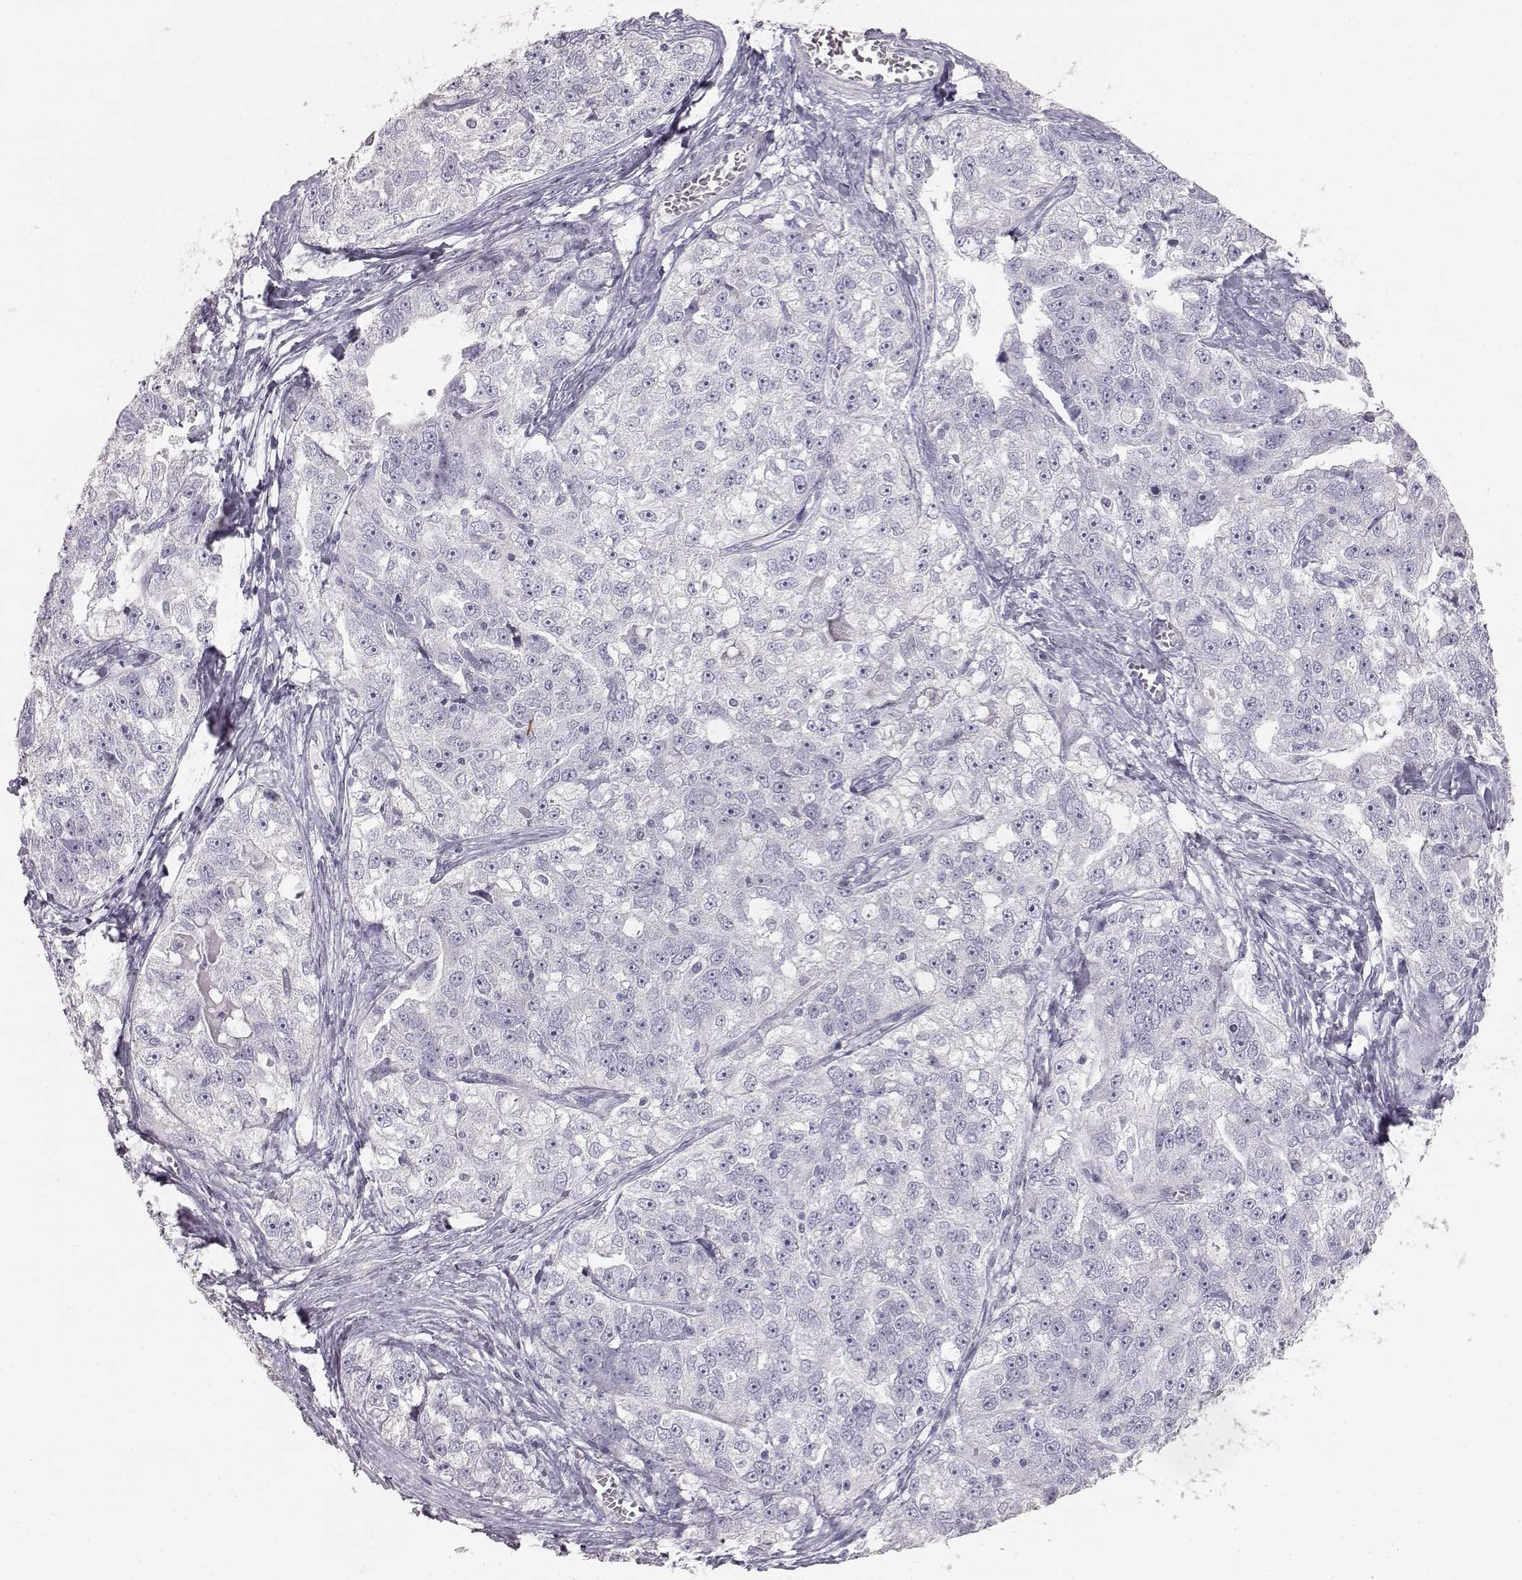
{"staining": {"intensity": "negative", "quantity": "none", "location": "none"}, "tissue": "ovarian cancer", "cell_type": "Tumor cells", "image_type": "cancer", "snomed": [{"axis": "morphology", "description": "Cystadenocarcinoma, serous, NOS"}, {"axis": "topography", "description": "Ovary"}], "caption": "Tumor cells are negative for protein expression in human ovarian serous cystadenocarcinoma.", "gene": "KRT33A", "patient": {"sex": "female", "age": 51}}